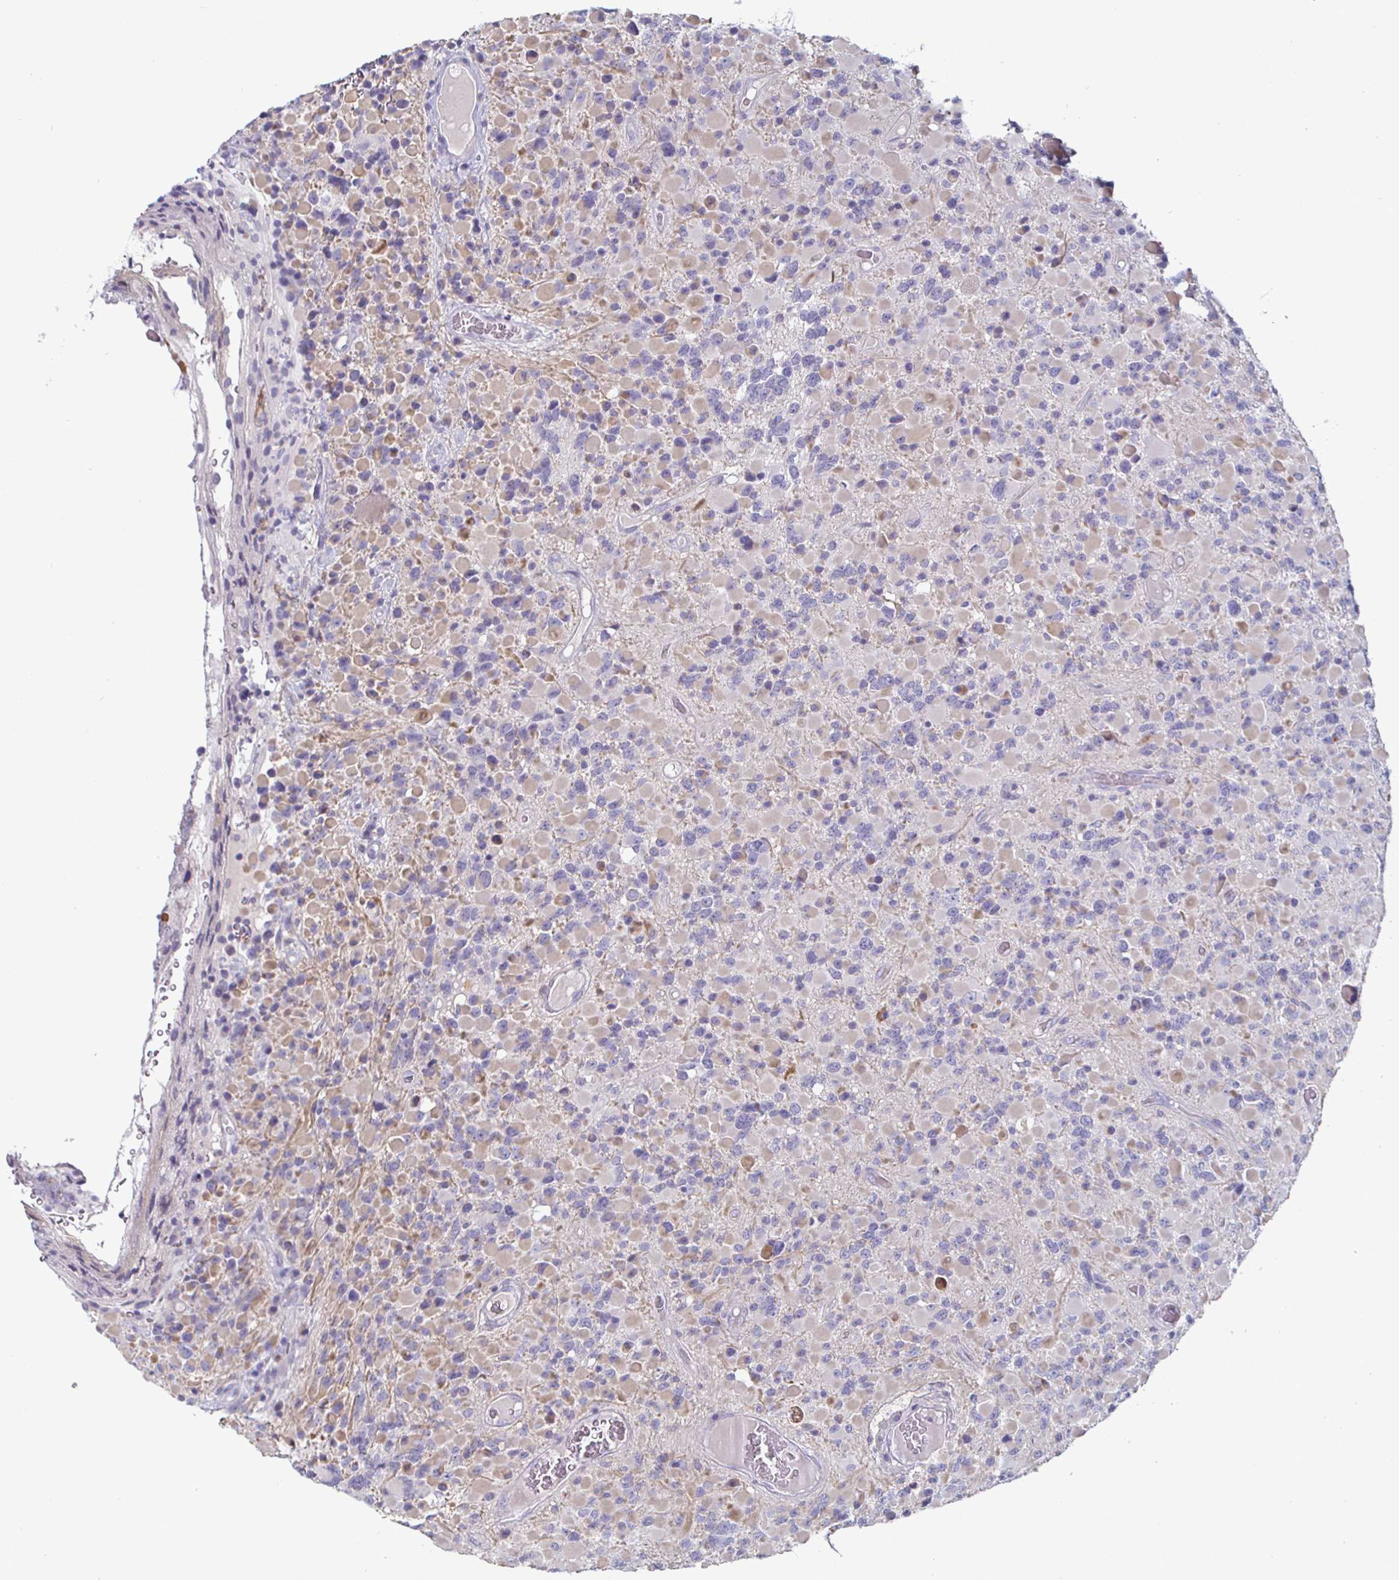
{"staining": {"intensity": "negative", "quantity": "none", "location": "none"}, "tissue": "glioma", "cell_type": "Tumor cells", "image_type": "cancer", "snomed": [{"axis": "morphology", "description": "Glioma, malignant, High grade"}, {"axis": "topography", "description": "Brain"}], "caption": "The immunohistochemistry (IHC) image has no significant positivity in tumor cells of malignant high-grade glioma tissue.", "gene": "ENPP1", "patient": {"sex": "female", "age": 40}}